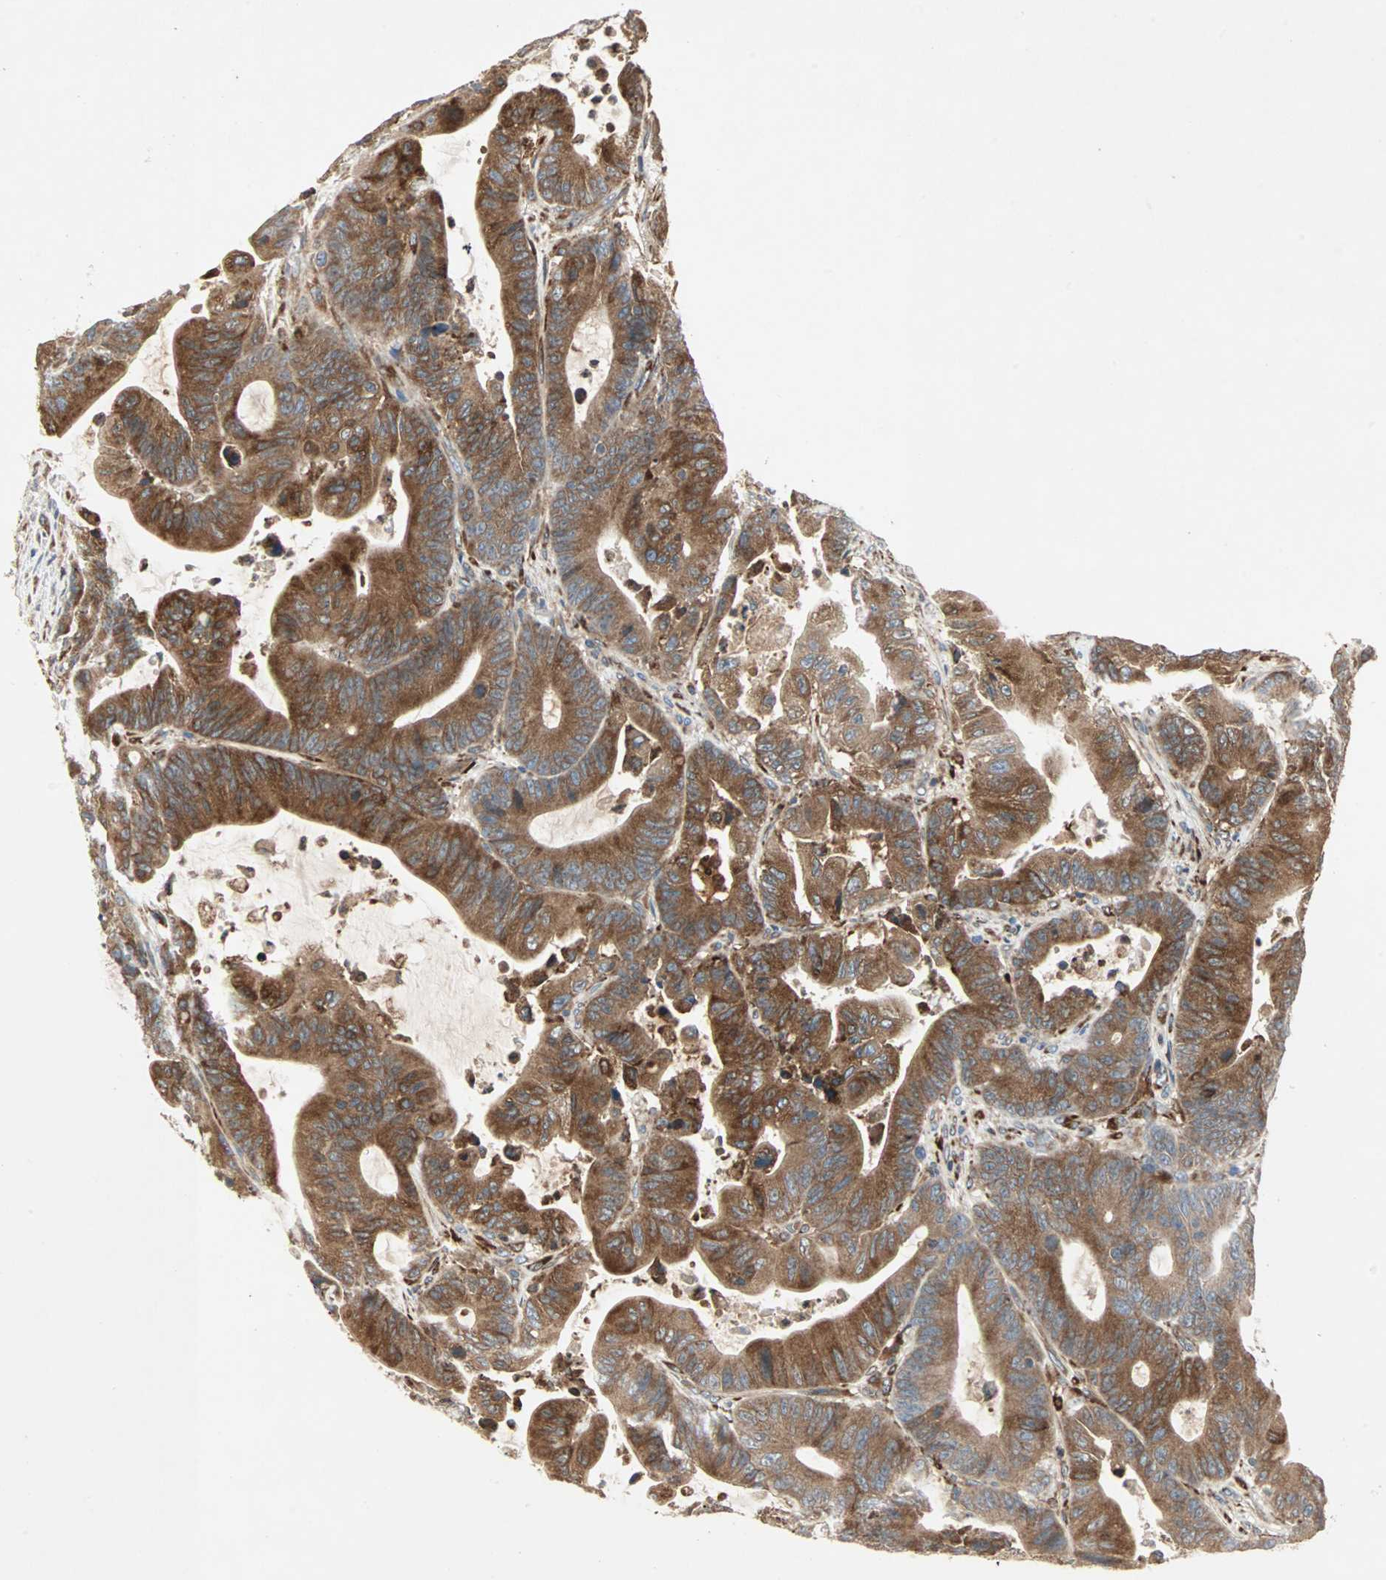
{"staining": {"intensity": "moderate", "quantity": ">75%", "location": "cytoplasmic/membranous"}, "tissue": "colorectal cancer", "cell_type": "Tumor cells", "image_type": "cancer", "snomed": [{"axis": "morphology", "description": "Adenocarcinoma, NOS"}, {"axis": "topography", "description": "Colon"}], "caption": "The immunohistochemical stain highlights moderate cytoplasmic/membranous expression in tumor cells of colorectal cancer (adenocarcinoma) tissue.", "gene": "H6PD", "patient": {"sex": "female", "age": 84}}